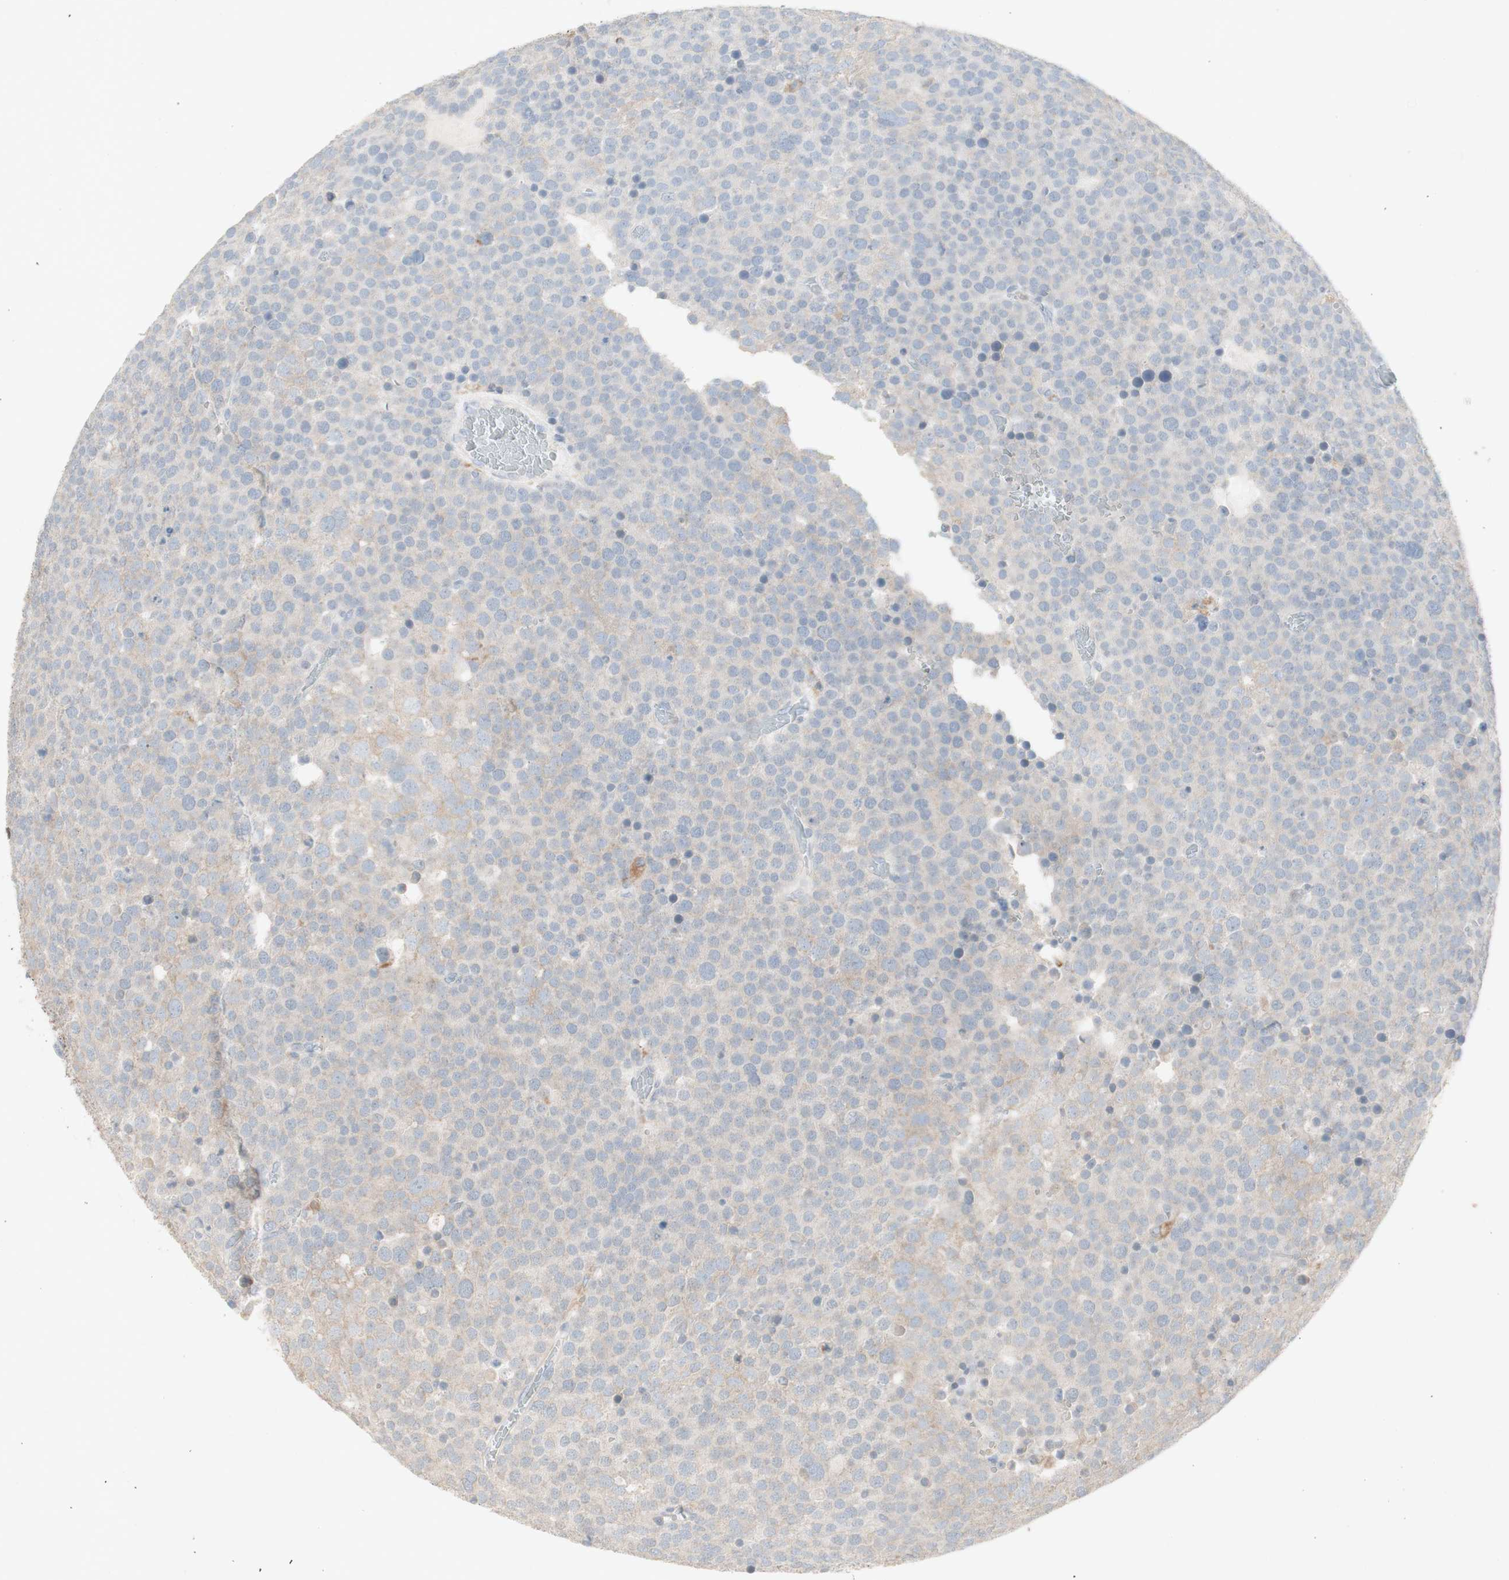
{"staining": {"intensity": "negative", "quantity": "none", "location": "none"}, "tissue": "testis cancer", "cell_type": "Tumor cells", "image_type": "cancer", "snomed": [{"axis": "morphology", "description": "Seminoma, NOS"}, {"axis": "topography", "description": "Testis"}], "caption": "Human seminoma (testis) stained for a protein using IHC reveals no staining in tumor cells.", "gene": "ATP6V1B1", "patient": {"sex": "male", "age": 71}}